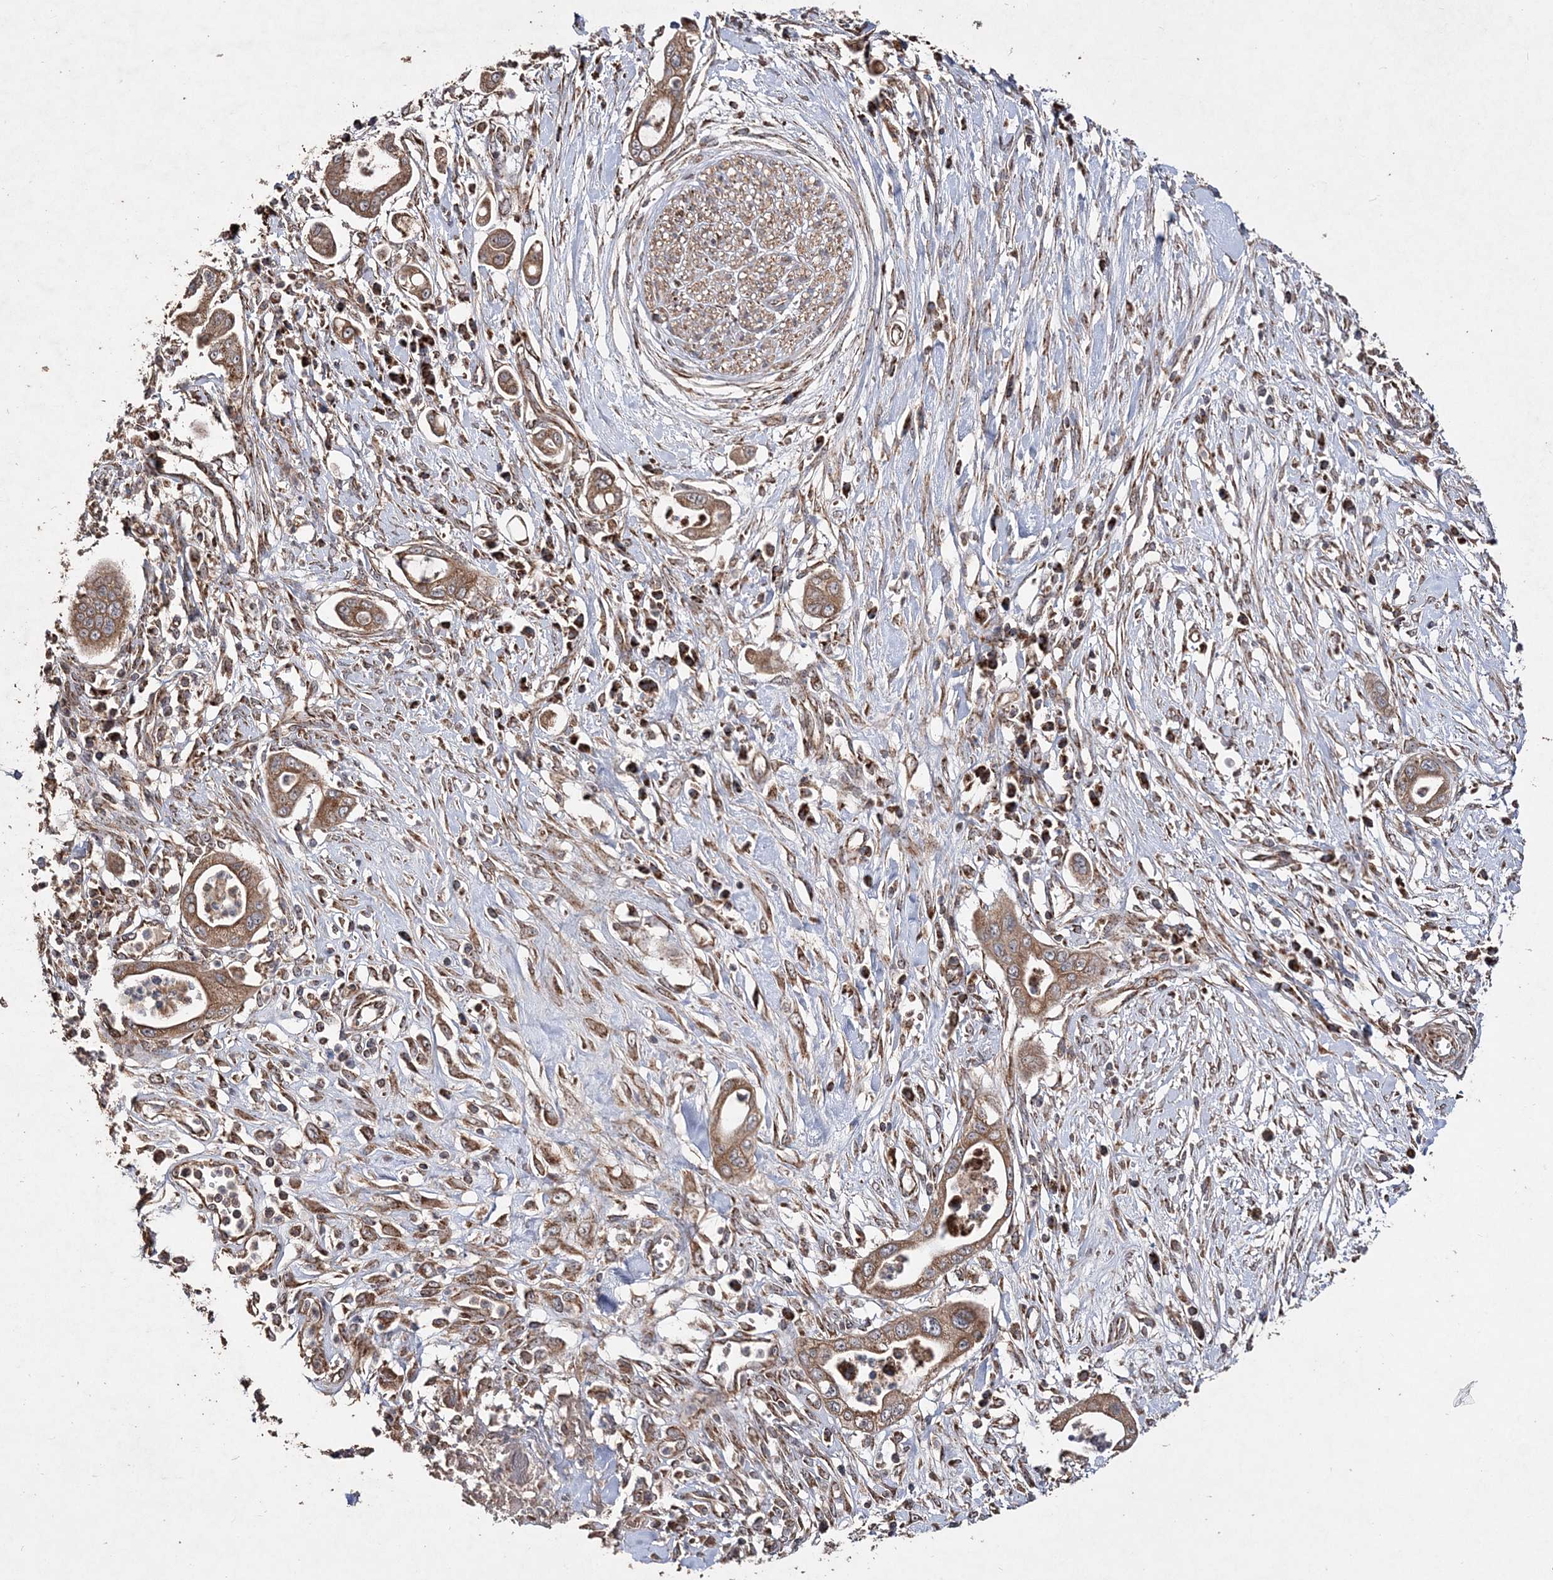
{"staining": {"intensity": "moderate", "quantity": ">75%", "location": "cytoplasmic/membranous"}, "tissue": "pancreatic cancer", "cell_type": "Tumor cells", "image_type": "cancer", "snomed": [{"axis": "morphology", "description": "Adenocarcinoma, NOS"}, {"axis": "topography", "description": "Pancreas"}], "caption": "A brown stain labels moderate cytoplasmic/membranous staining of a protein in human pancreatic cancer tumor cells.", "gene": "POC5", "patient": {"sex": "male", "age": 68}}